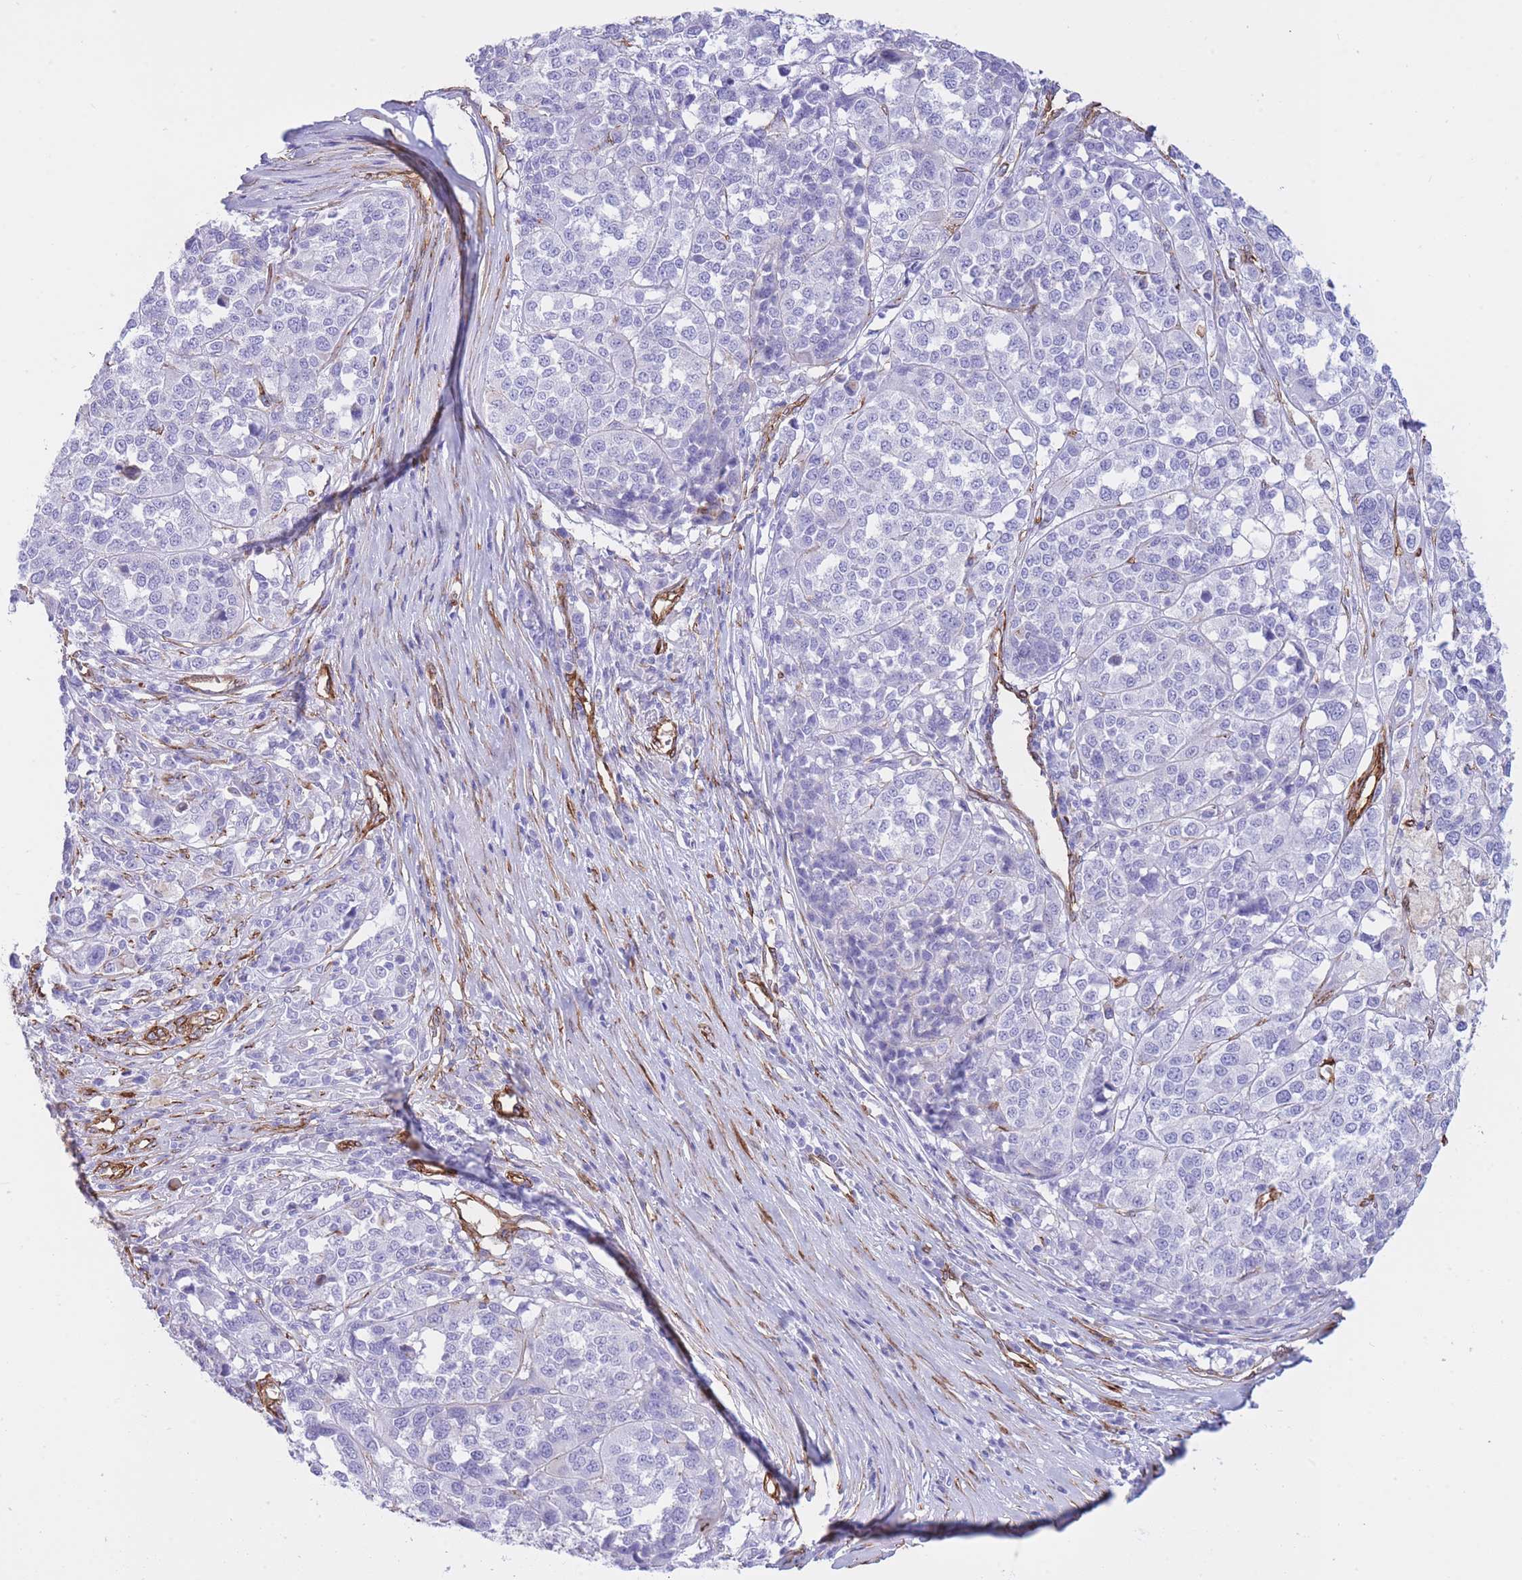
{"staining": {"intensity": "negative", "quantity": "none", "location": "none"}, "tissue": "melanoma", "cell_type": "Tumor cells", "image_type": "cancer", "snomed": [{"axis": "morphology", "description": "Malignant melanoma, Metastatic site"}, {"axis": "topography", "description": "Lymph node"}], "caption": "DAB immunohistochemical staining of human melanoma exhibits no significant staining in tumor cells.", "gene": "CAVIN1", "patient": {"sex": "male", "age": 44}}